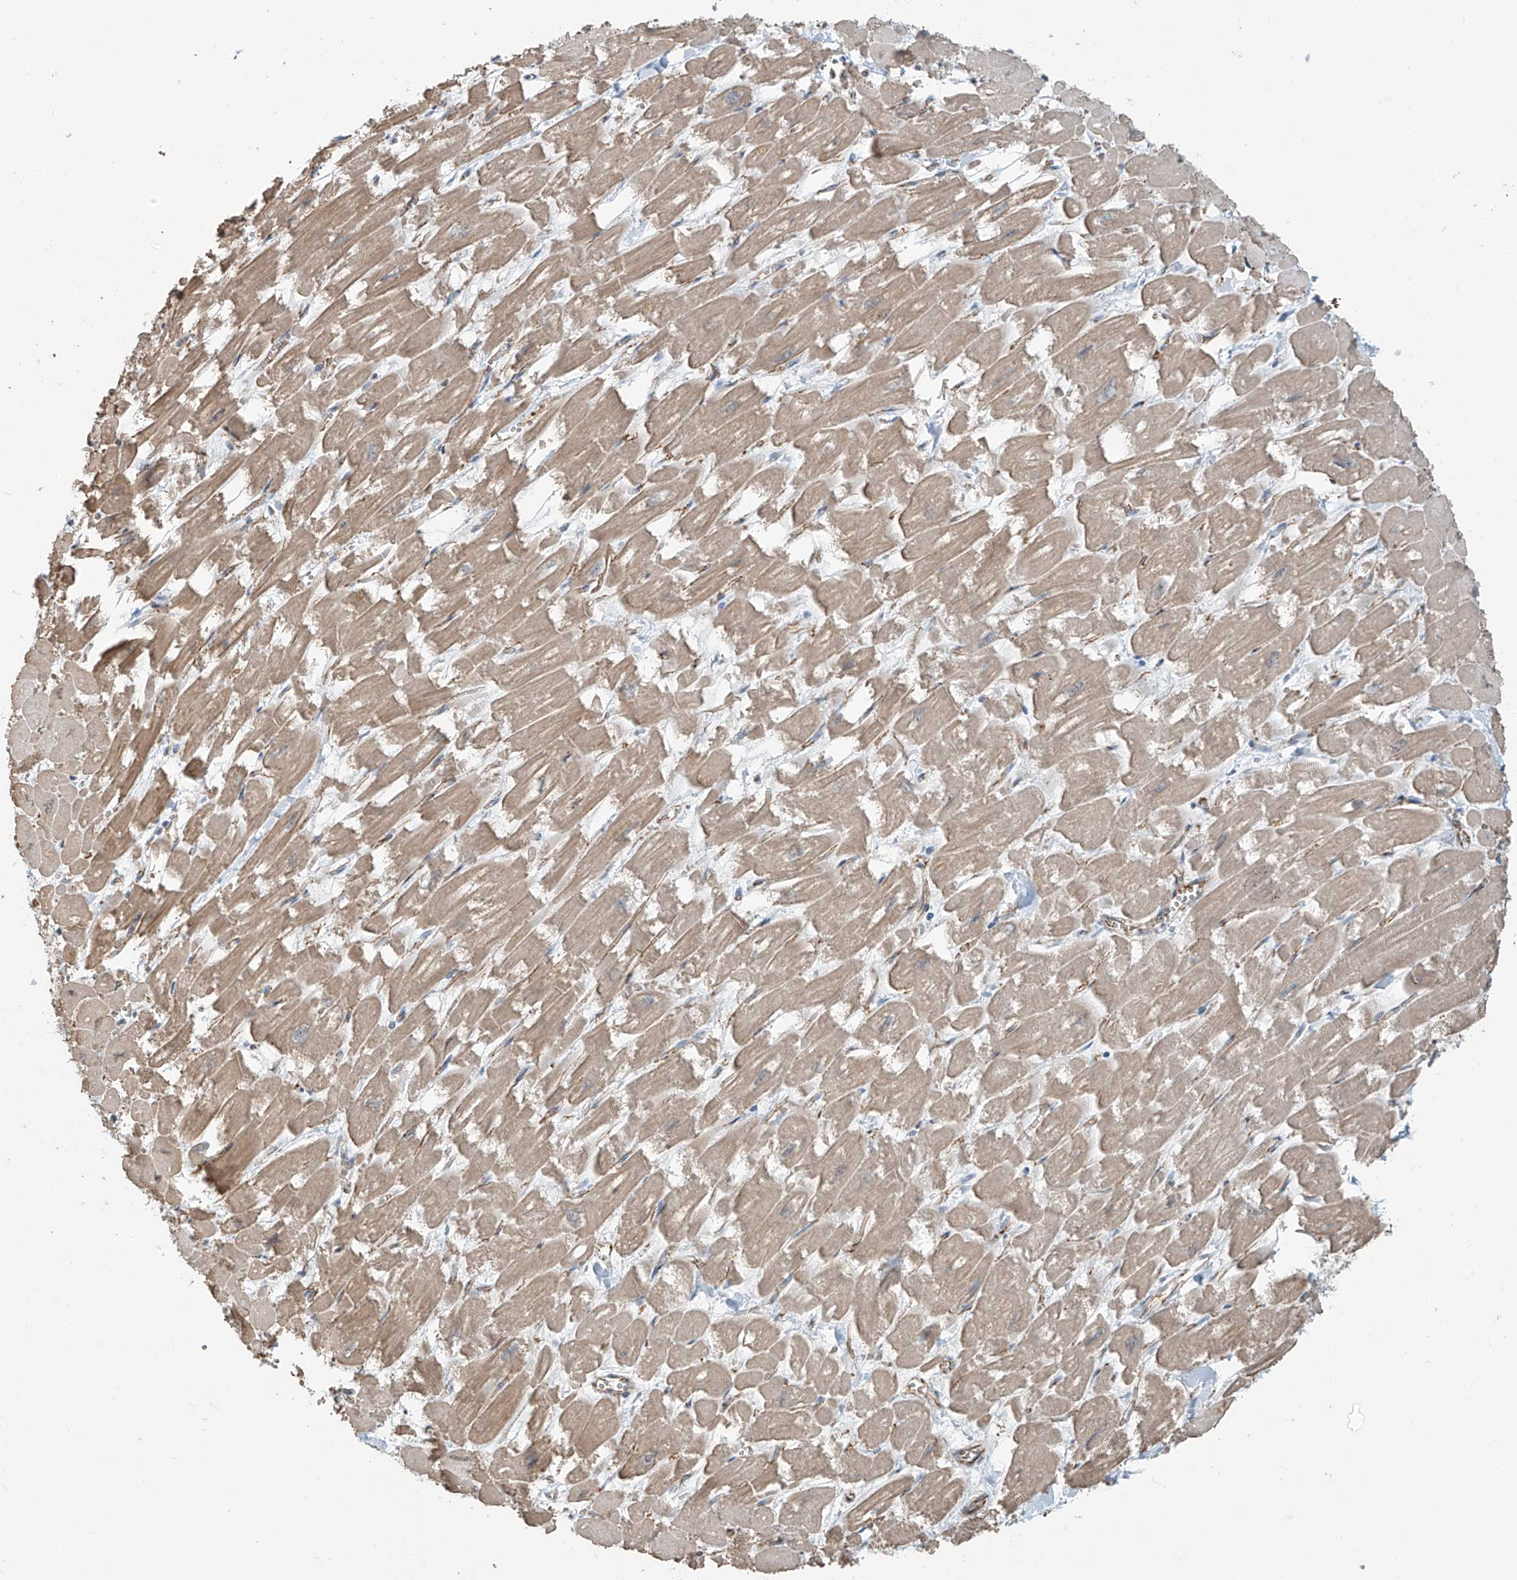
{"staining": {"intensity": "weak", "quantity": ">75%", "location": "cytoplasmic/membranous"}, "tissue": "heart muscle", "cell_type": "Cardiomyocytes", "image_type": "normal", "snomed": [{"axis": "morphology", "description": "Normal tissue, NOS"}, {"axis": "topography", "description": "Heart"}], "caption": "Immunohistochemical staining of unremarkable human heart muscle reveals low levels of weak cytoplasmic/membranous staining in about >75% of cardiomyocytes. (Brightfield microscopy of DAB IHC at high magnification).", "gene": "ZNF16", "patient": {"sex": "male", "age": 54}}